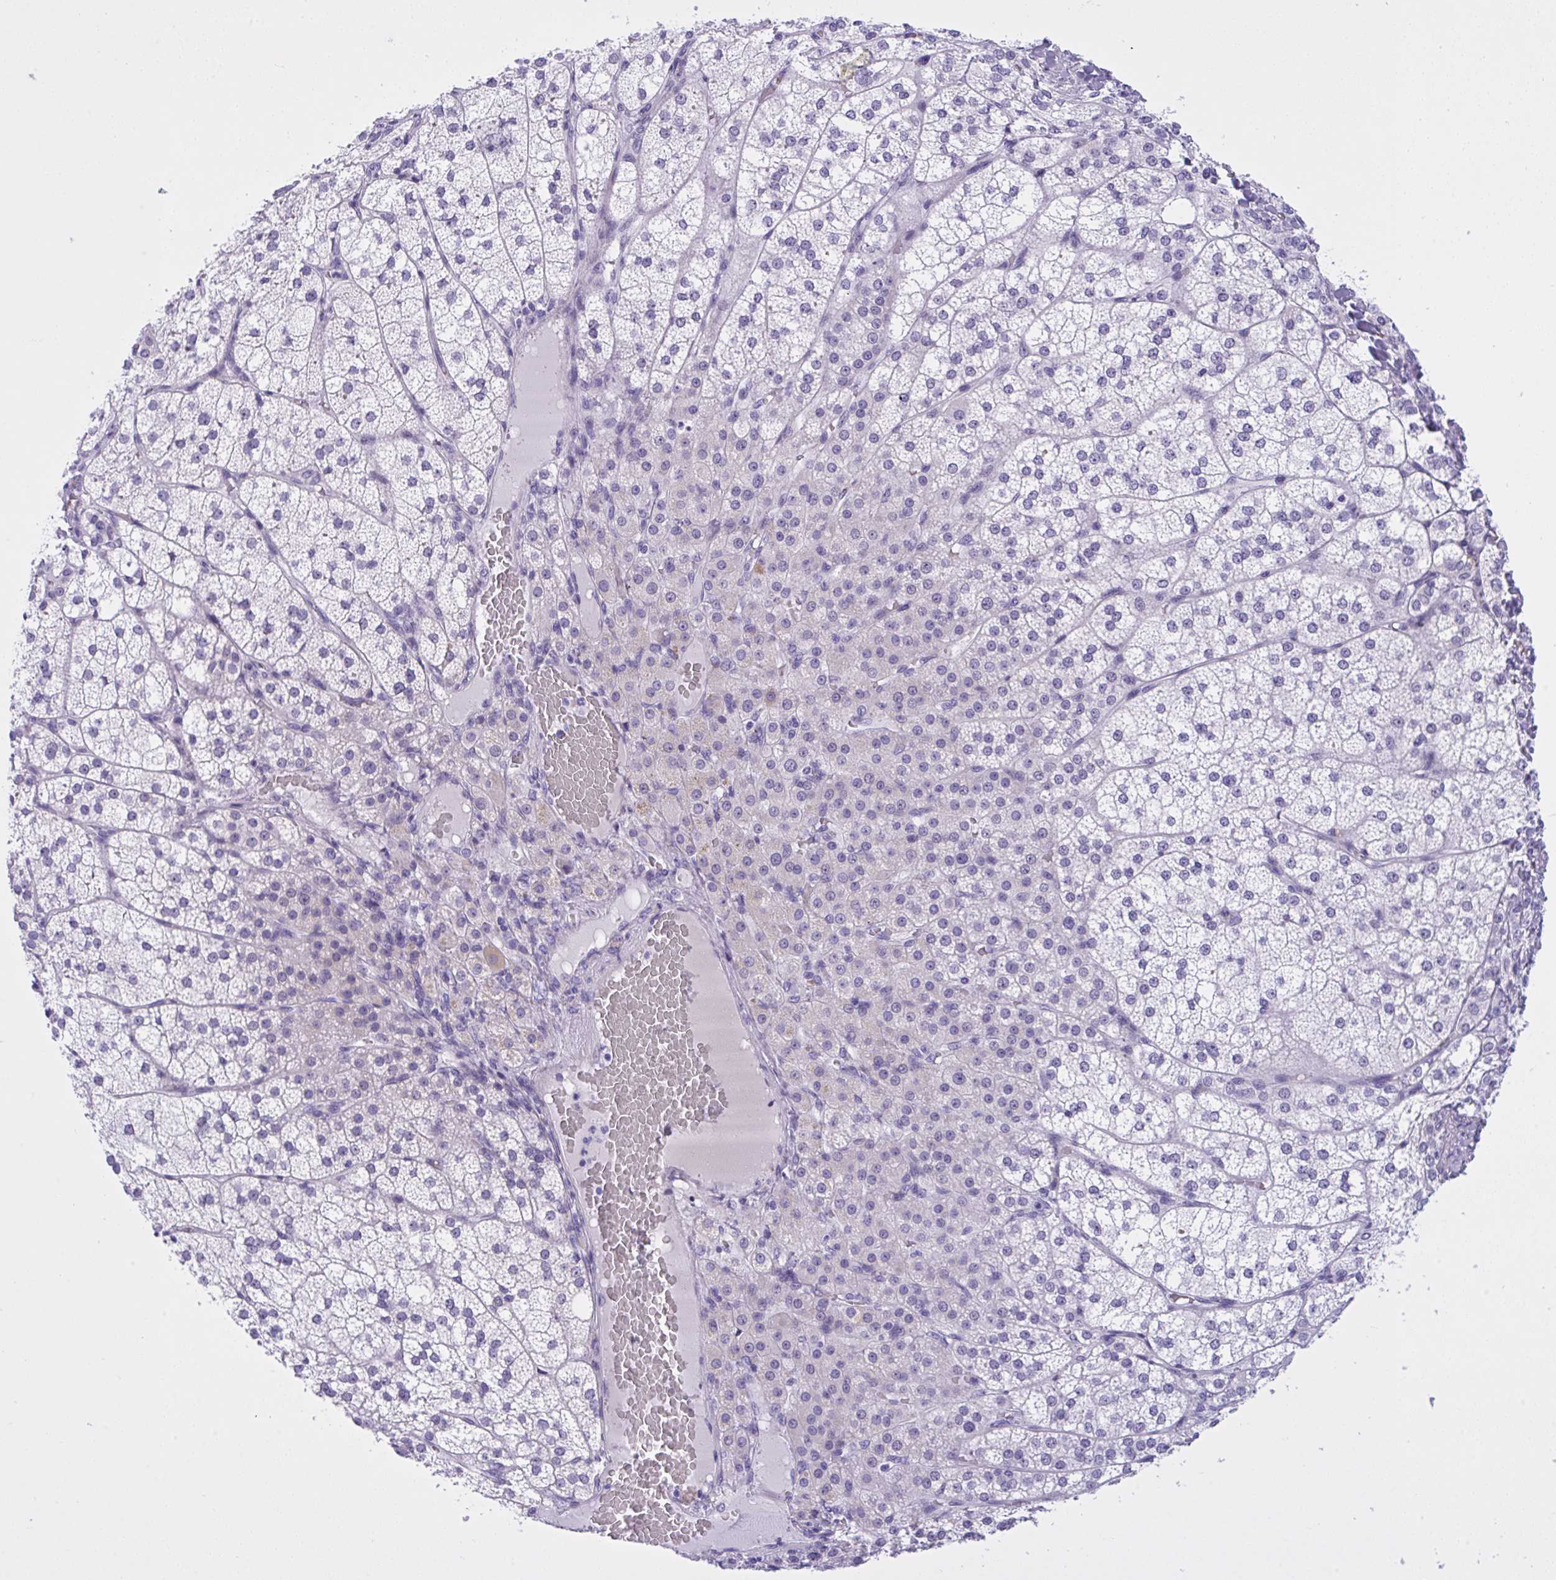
{"staining": {"intensity": "negative", "quantity": "none", "location": "none"}, "tissue": "adrenal gland", "cell_type": "Glandular cells", "image_type": "normal", "snomed": [{"axis": "morphology", "description": "Normal tissue, NOS"}, {"axis": "topography", "description": "Adrenal gland"}], "caption": "The photomicrograph reveals no significant expression in glandular cells of adrenal gland.", "gene": "YBX2", "patient": {"sex": "female", "age": 60}}